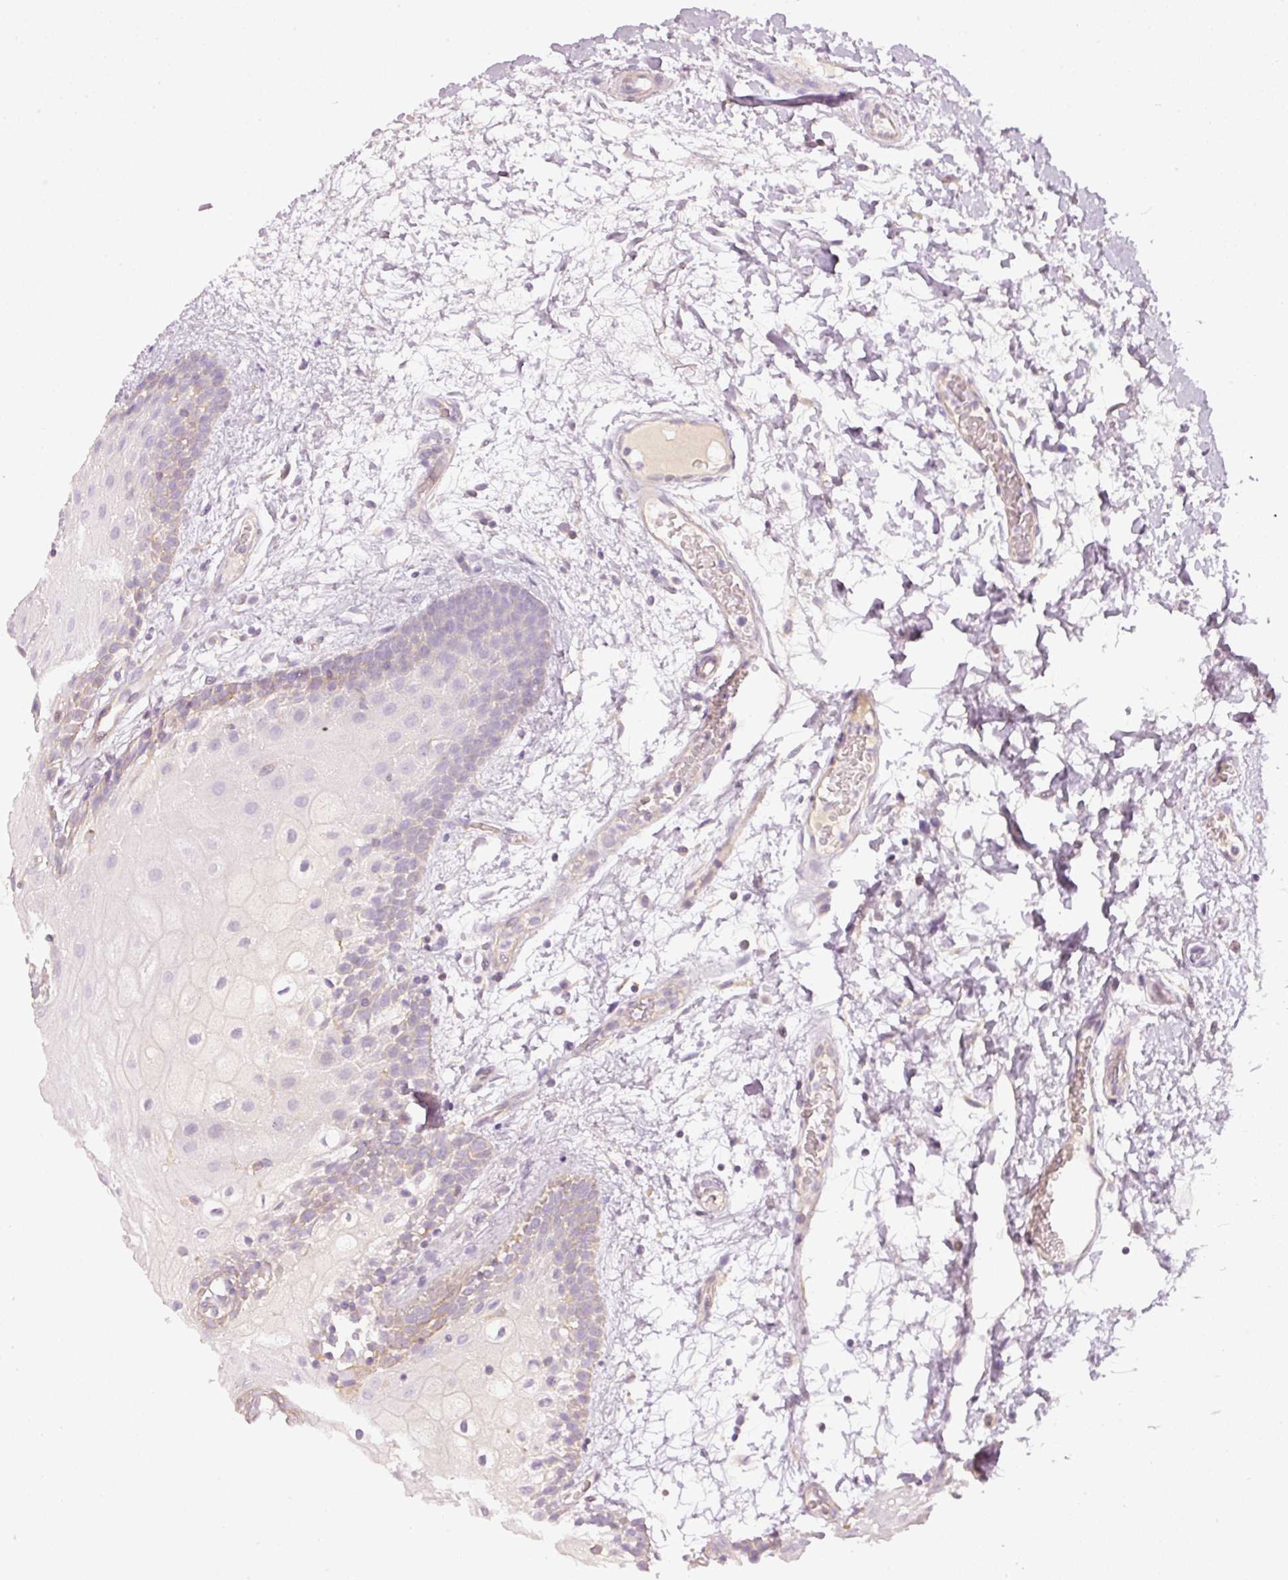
{"staining": {"intensity": "moderate", "quantity": "<25%", "location": "cytoplasmic/membranous"}, "tissue": "oral mucosa", "cell_type": "Squamous epithelial cells", "image_type": "normal", "snomed": [{"axis": "morphology", "description": "Normal tissue, NOS"}, {"axis": "morphology", "description": "Squamous cell carcinoma, NOS"}, {"axis": "topography", "description": "Oral tissue"}, {"axis": "topography", "description": "Tounge, NOS"}, {"axis": "topography", "description": "Head-Neck"}], "caption": "IHC staining of normal oral mucosa, which shows low levels of moderate cytoplasmic/membranous positivity in approximately <25% of squamous epithelial cells indicating moderate cytoplasmic/membranous protein positivity. The staining was performed using DAB (3,3'-diaminobenzidine) (brown) for protein detection and nuclei were counterstained in hematoxylin (blue).", "gene": "OSR2", "patient": {"sex": "male", "age": 76}}